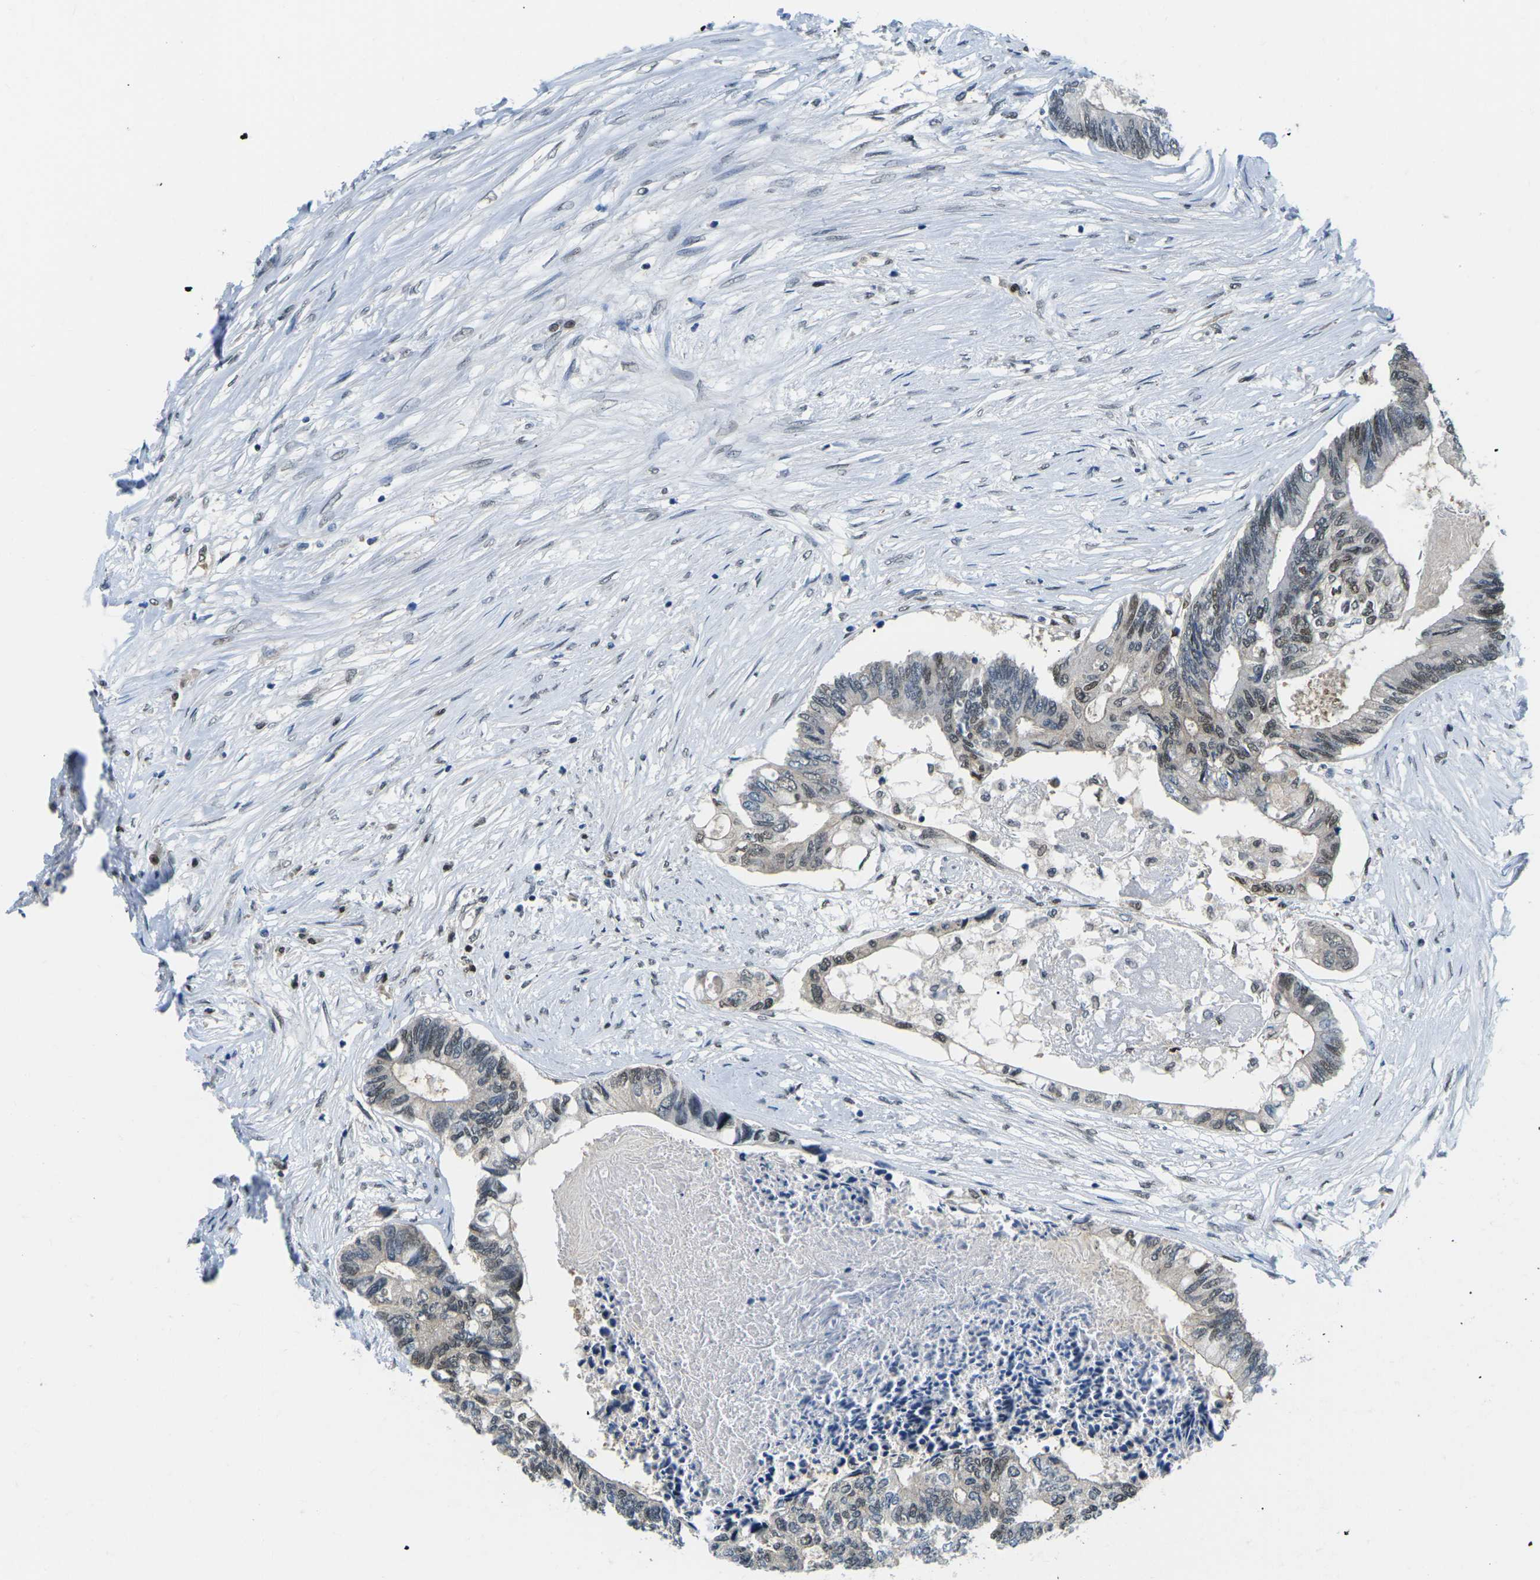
{"staining": {"intensity": "moderate", "quantity": "<25%", "location": "nuclear"}, "tissue": "colorectal cancer", "cell_type": "Tumor cells", "image_type": "cancer", "snomed": [{"axis": "morphology", "description": "Adenocarcinoma, NOS"}, {"axis": "topography", "description": "Rectum"}], "caption": "An immunohistochemistry (IHC) histopathology image of neoplastic tissue is shown. Protein staining in brown highlights moderate nuclear positivity in colorectal cancer within tumor cells. Ihc stains the protein of interest in brown and the nuclei are stained blue.", "gene": "UBA7", "patient": {"sex": "male", "age": 63}}